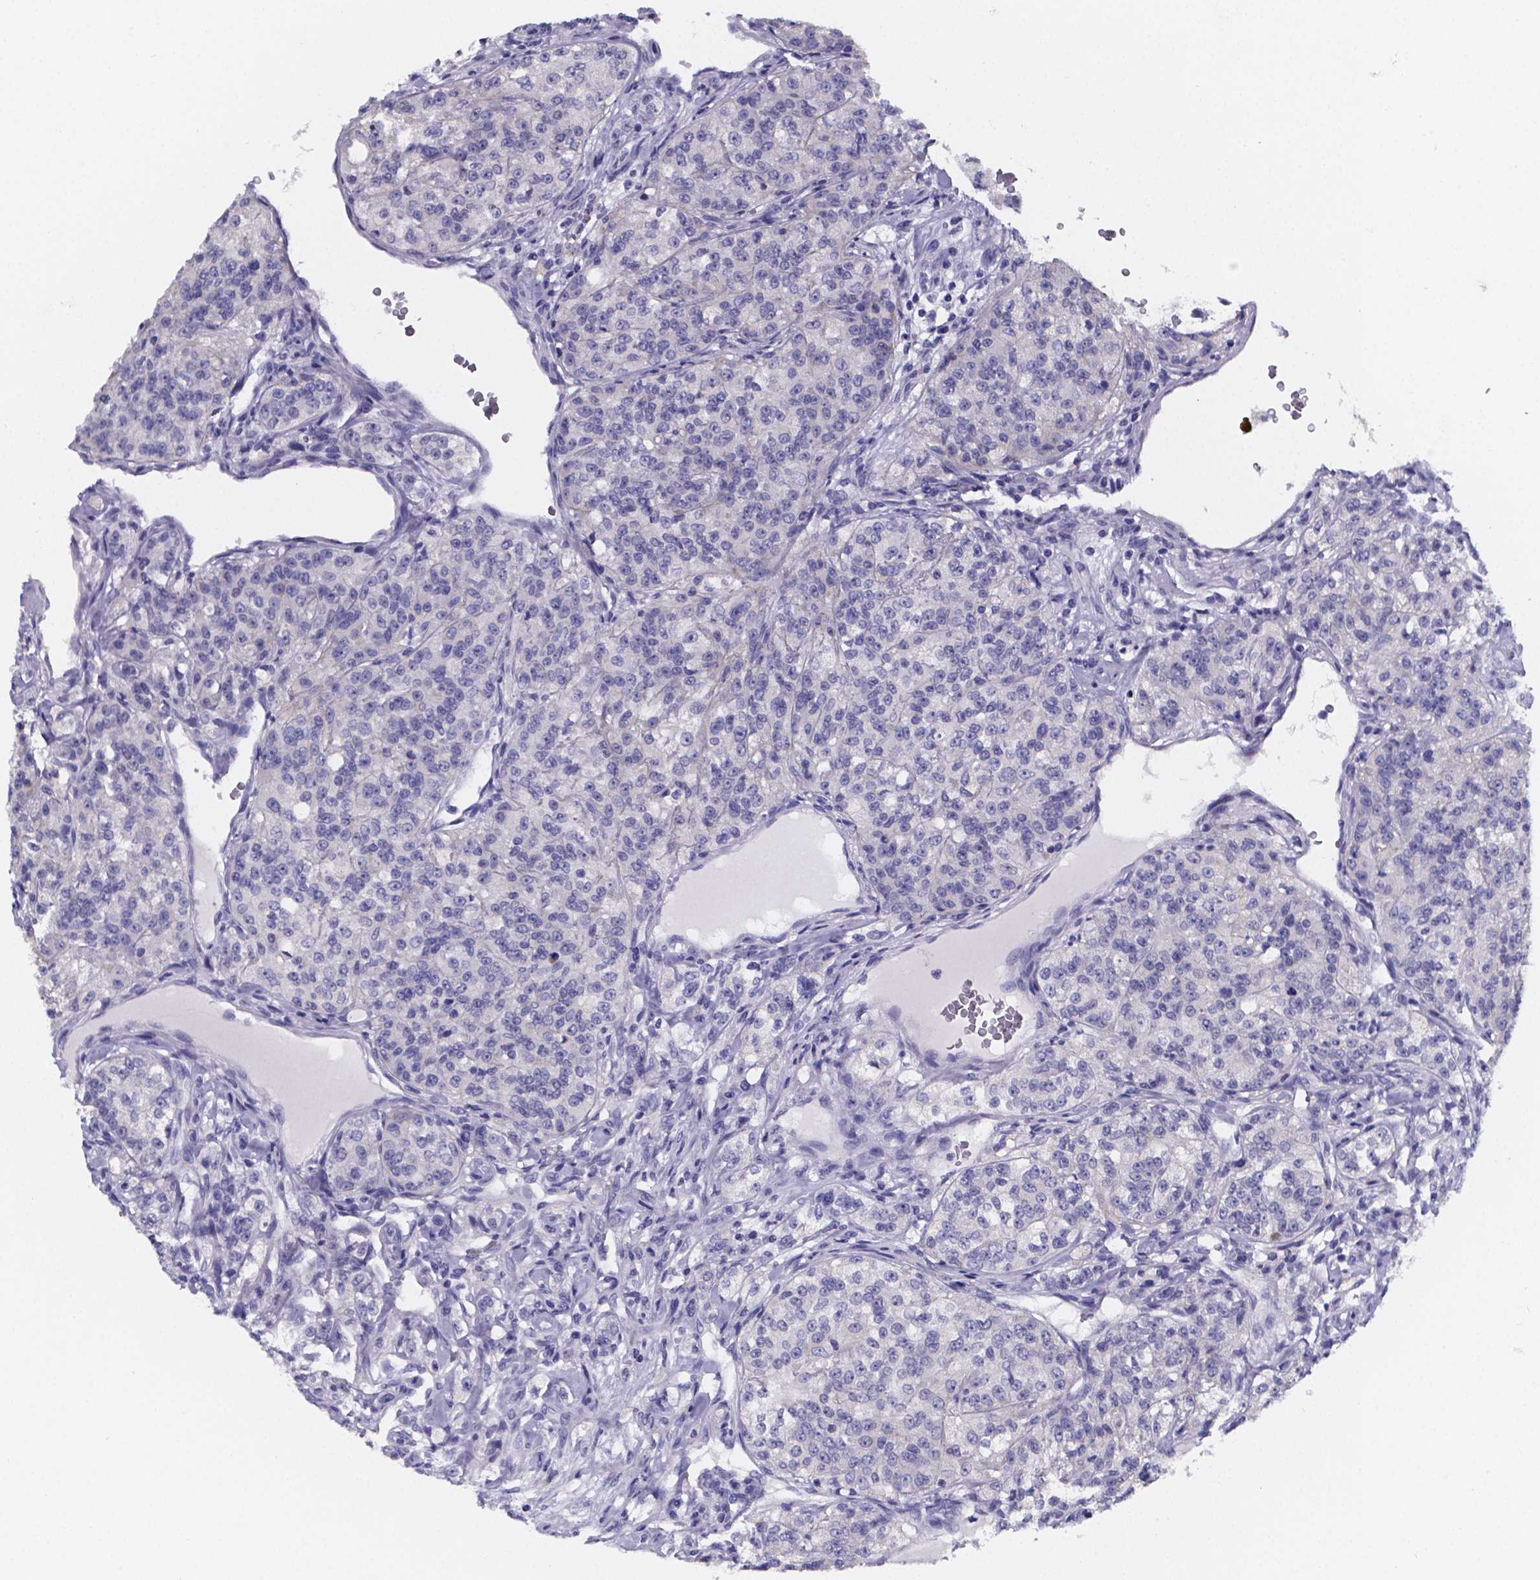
{"staining": {"intensity": "negative", "quantity": "none", "location": "none"}, "tissue": "renal cancer", "cell_type": "Tumor cells", "image_type": "cancer", "snomed": [{"axis": "morphology", "description": "Adenocarcinoma, NOS"}, {"axis": "topography", "description": "Kidney"}], "caption": "This image is of renal cancer (adenocarcinoma) stained with immunohistochemistry (IHC) to label a protein in brown with the nuclei are counter-stained blue. There is no expression in tumor cells. (Immunohistochemistry, brightfield microscopy, high magnification).", "gene": "PAH", "patient": {"sex": "female", "age": 63}}